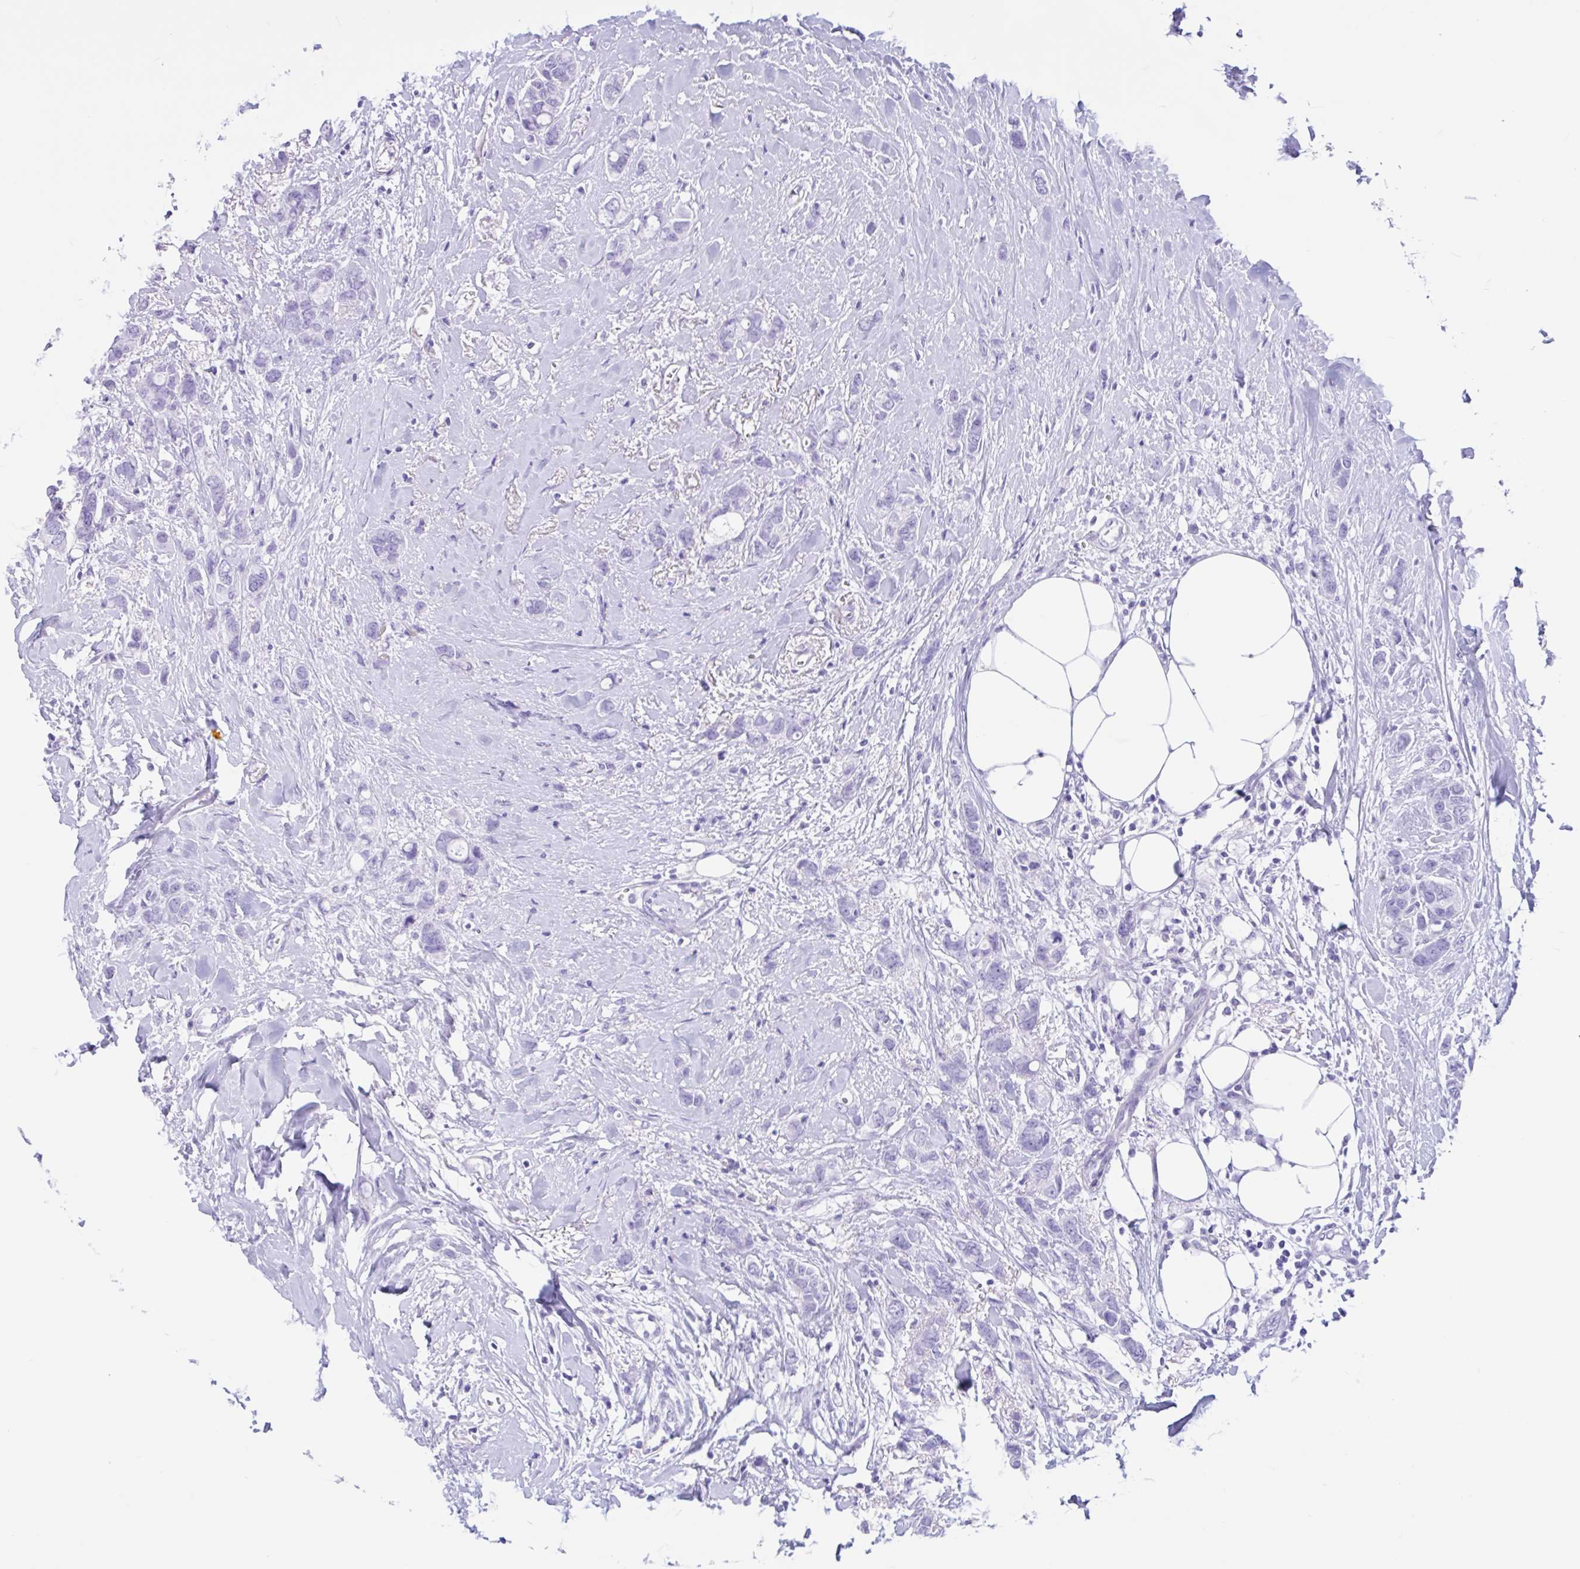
{"staining": {"intensity": "negative", "quantity": "none", "location": "none"}, "tissue": "breast cancer", "cell_type": "Tumor cells", "image_type": "cancer", "snomed": [{"axis": "morphology", "description": "Lobular carcinoma"}, {"axis": "topography", "description": "Breast"}], "caption": "A micrograph of human lobular carcinoma (breast) is negative for staining in tumor cells.", "gene": "IAPP", "patient": {"sex": "female", "age": 91}}